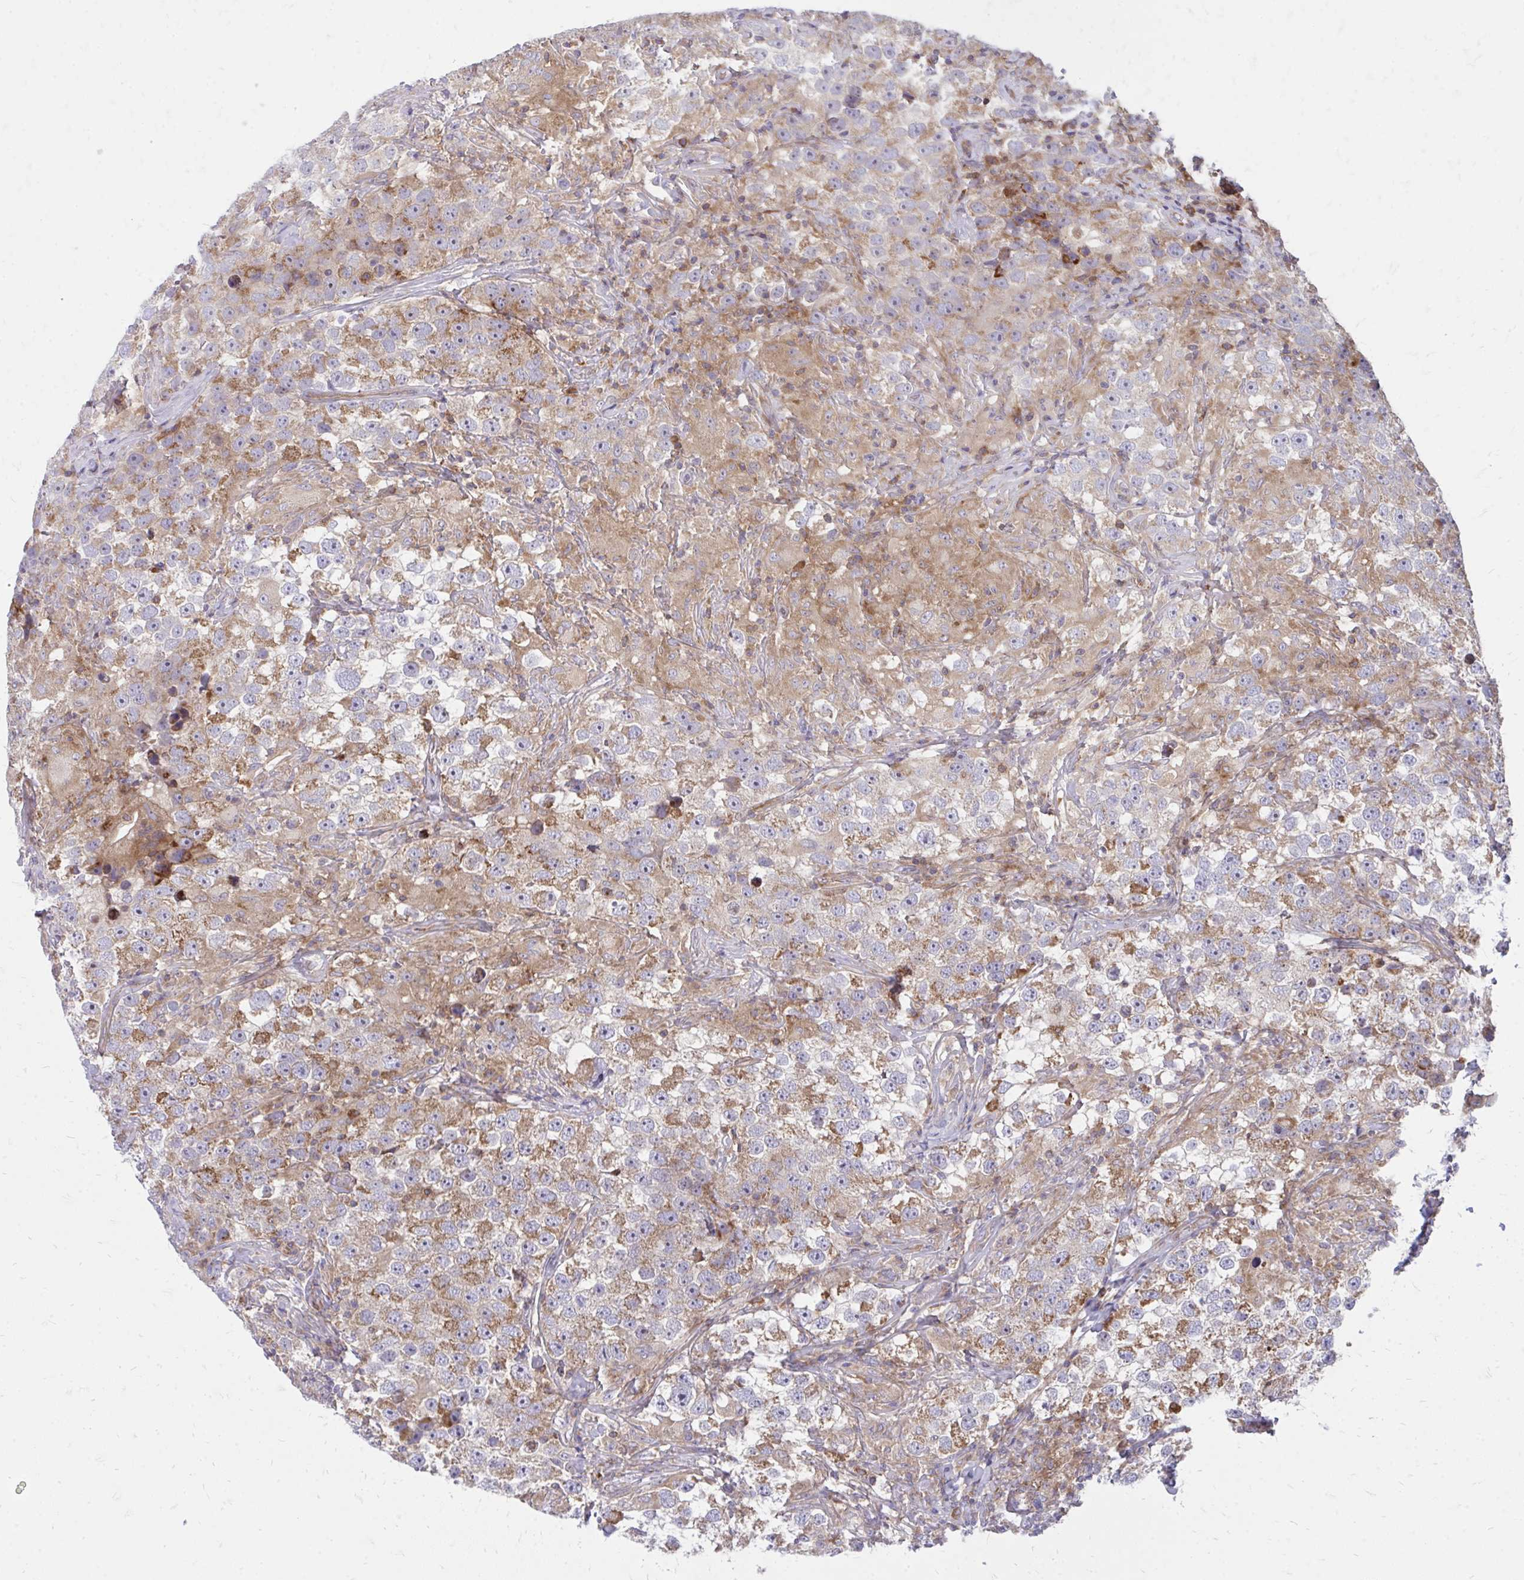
{"staining": {"intensity": "moderate", "quantity": "25%-75%", "location": "cytoplasmic/membranous"}, "tissue": "testis cancer", "cell_type": "Tumor cells", "image_type": "cancer", "snomed": [{"axis": "morphology", "description": "Seminoma, NOS"}, {"axis": "topography", "description": "Testis"}], "caption": "Immunohistochemistry staining of testis cancer, which displays medium levels of moderate cytoplasmic/membranous staining in approximately 25%-75% of tumor cells indicating moderate cytoplasmic/membranous protein expression. The staining was performed using DAB (brown) for protein detection and nuclei were counterstained in hematoxylin (blue).", "gene": "ASAP1", "patient": {"sex": "male", "age": 46}}